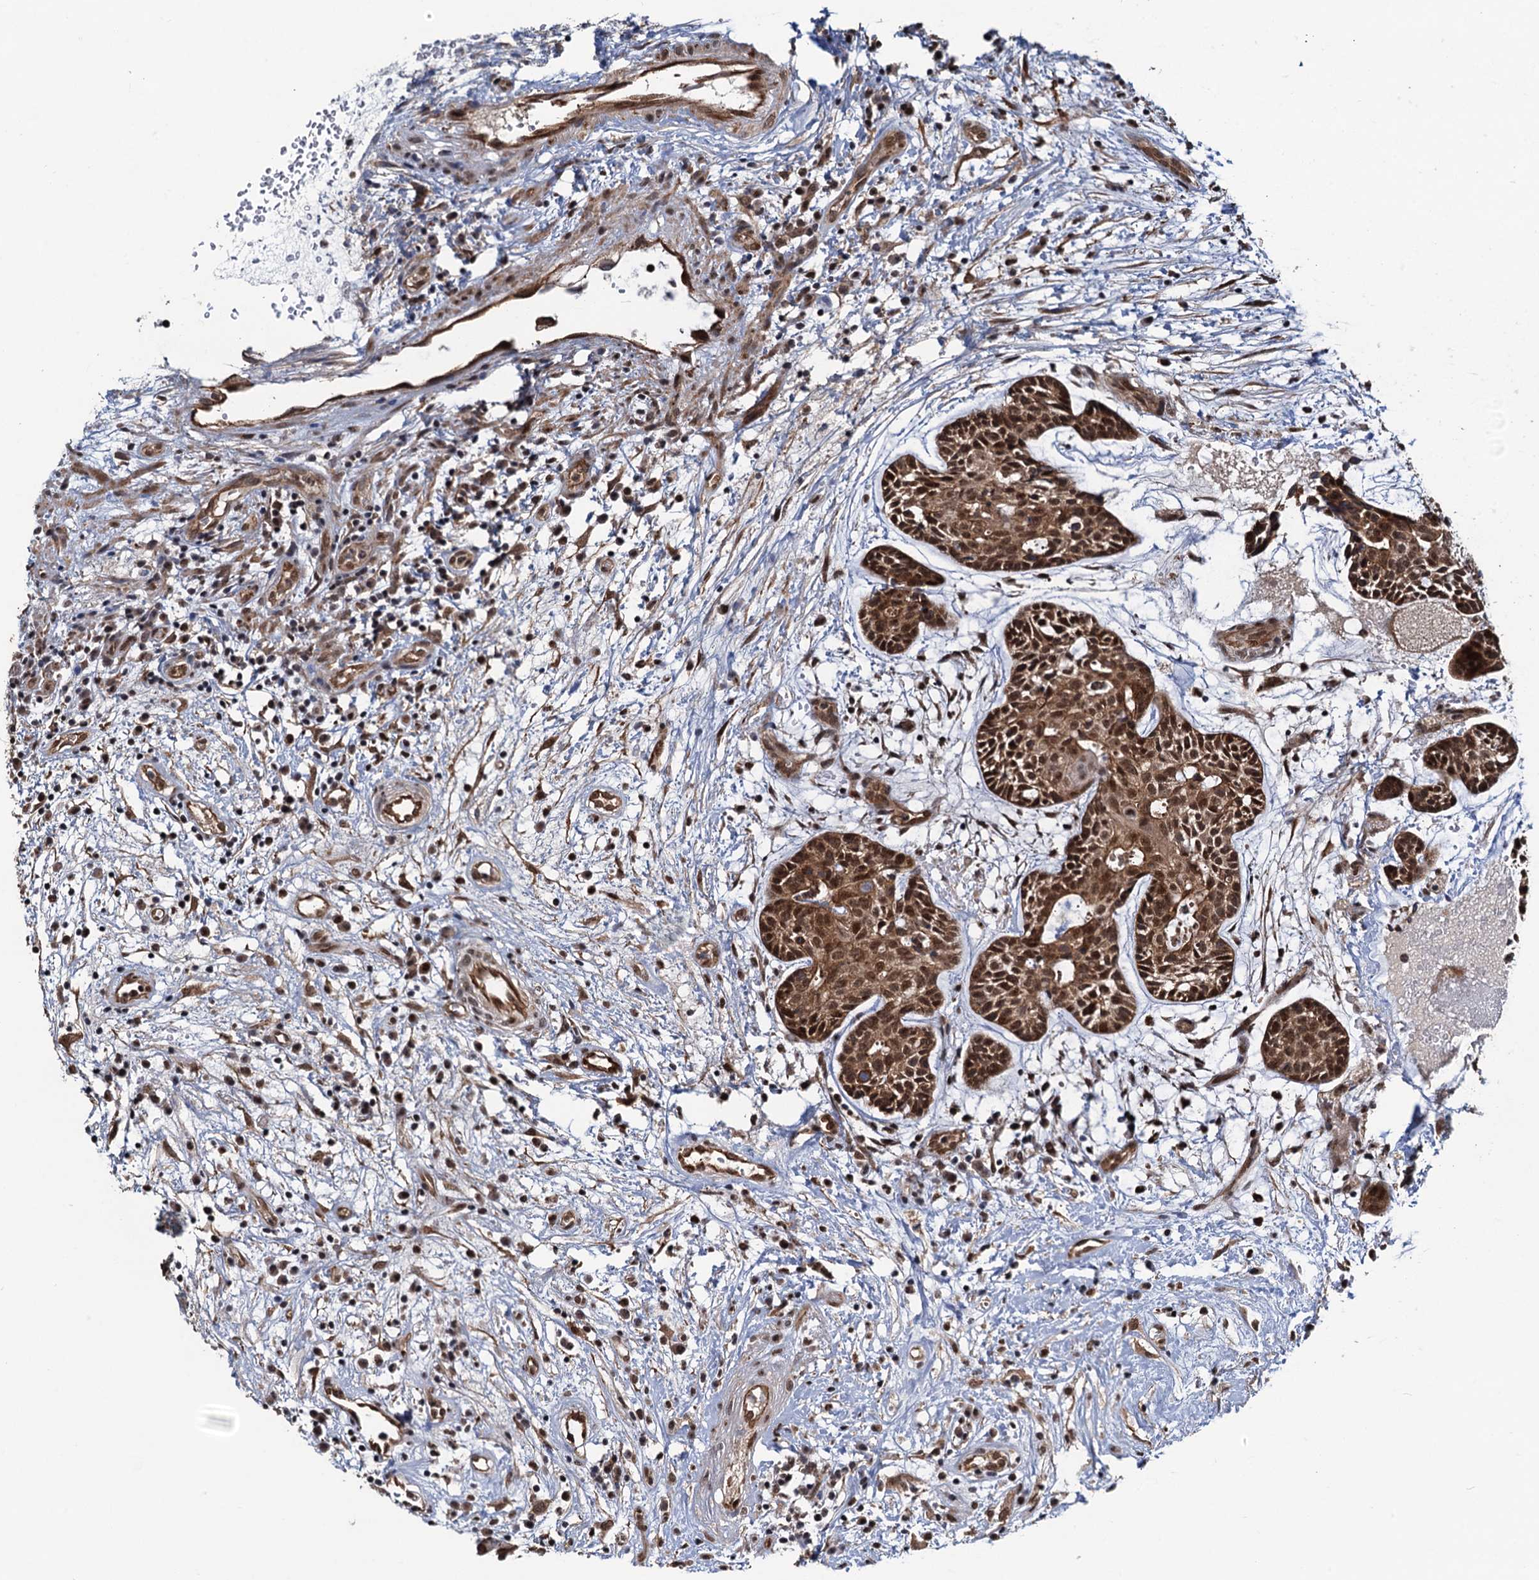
{"staining": {"intensity": "strong", "quantity": ">75%", "location": "cytoplasmic/membranous,nuclear"}, "tissue": "head and neck cancer", "cell_type": "Tumor cells", "image_type": "cancer", "snomed": [{"axis": "morphology", "description": "Adenocarcinoma, NOS"}, {"axis": "topography", "description": "Subcutis"}, {"axis": "topography", "description": "Head-Neck"}], "caption": "Immunohistochemistry (DAB) staining of adenocarcinoma (head and neck) displays strong cytoplasmic/membranous and nuclear protein staining in about >75% of tumor cells.", "gene": "EVX2", "patient": {"sex": "female", "age": 73}}